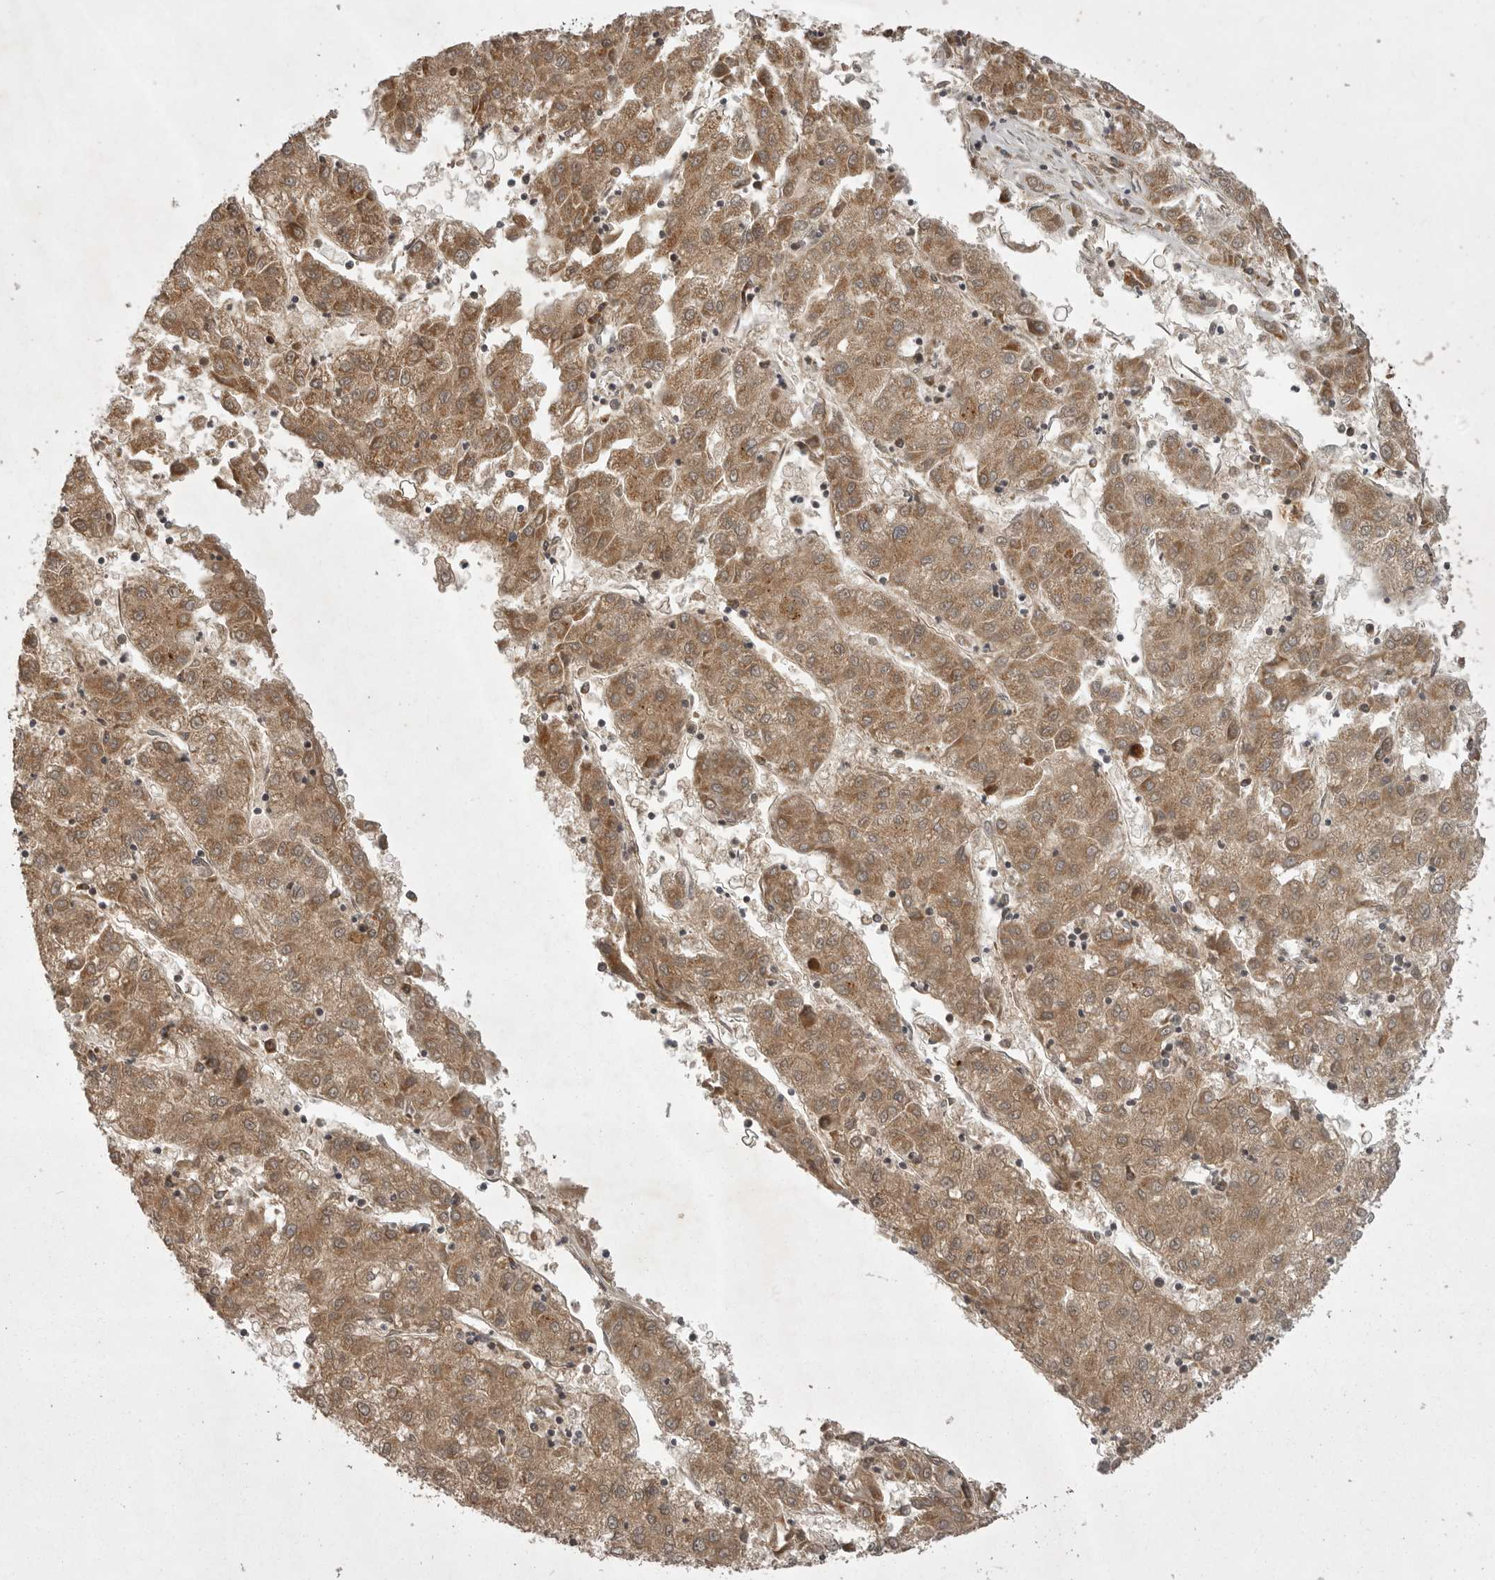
{"staining": {"intensity": "moderate", "quantity": ">75%", "location": "cytoplasmic/membranous"}, "tissue": "liver cancer", "cell_type": "Tumor cells", "image_type": "cancer", "snomed": [{"axis": "morphology", "description": "Carcinoma, Hepatocellular, NOS"}, {"axis": "topography", "description": "Liver"}], "caption": "Hepatocellular carcinoma (liver) tissue shows moderate cytoplasmic/membranous positivity in about >75% of tumor cells", "gene": "STK24", "patient": {"sex": "male", "age": 72}}